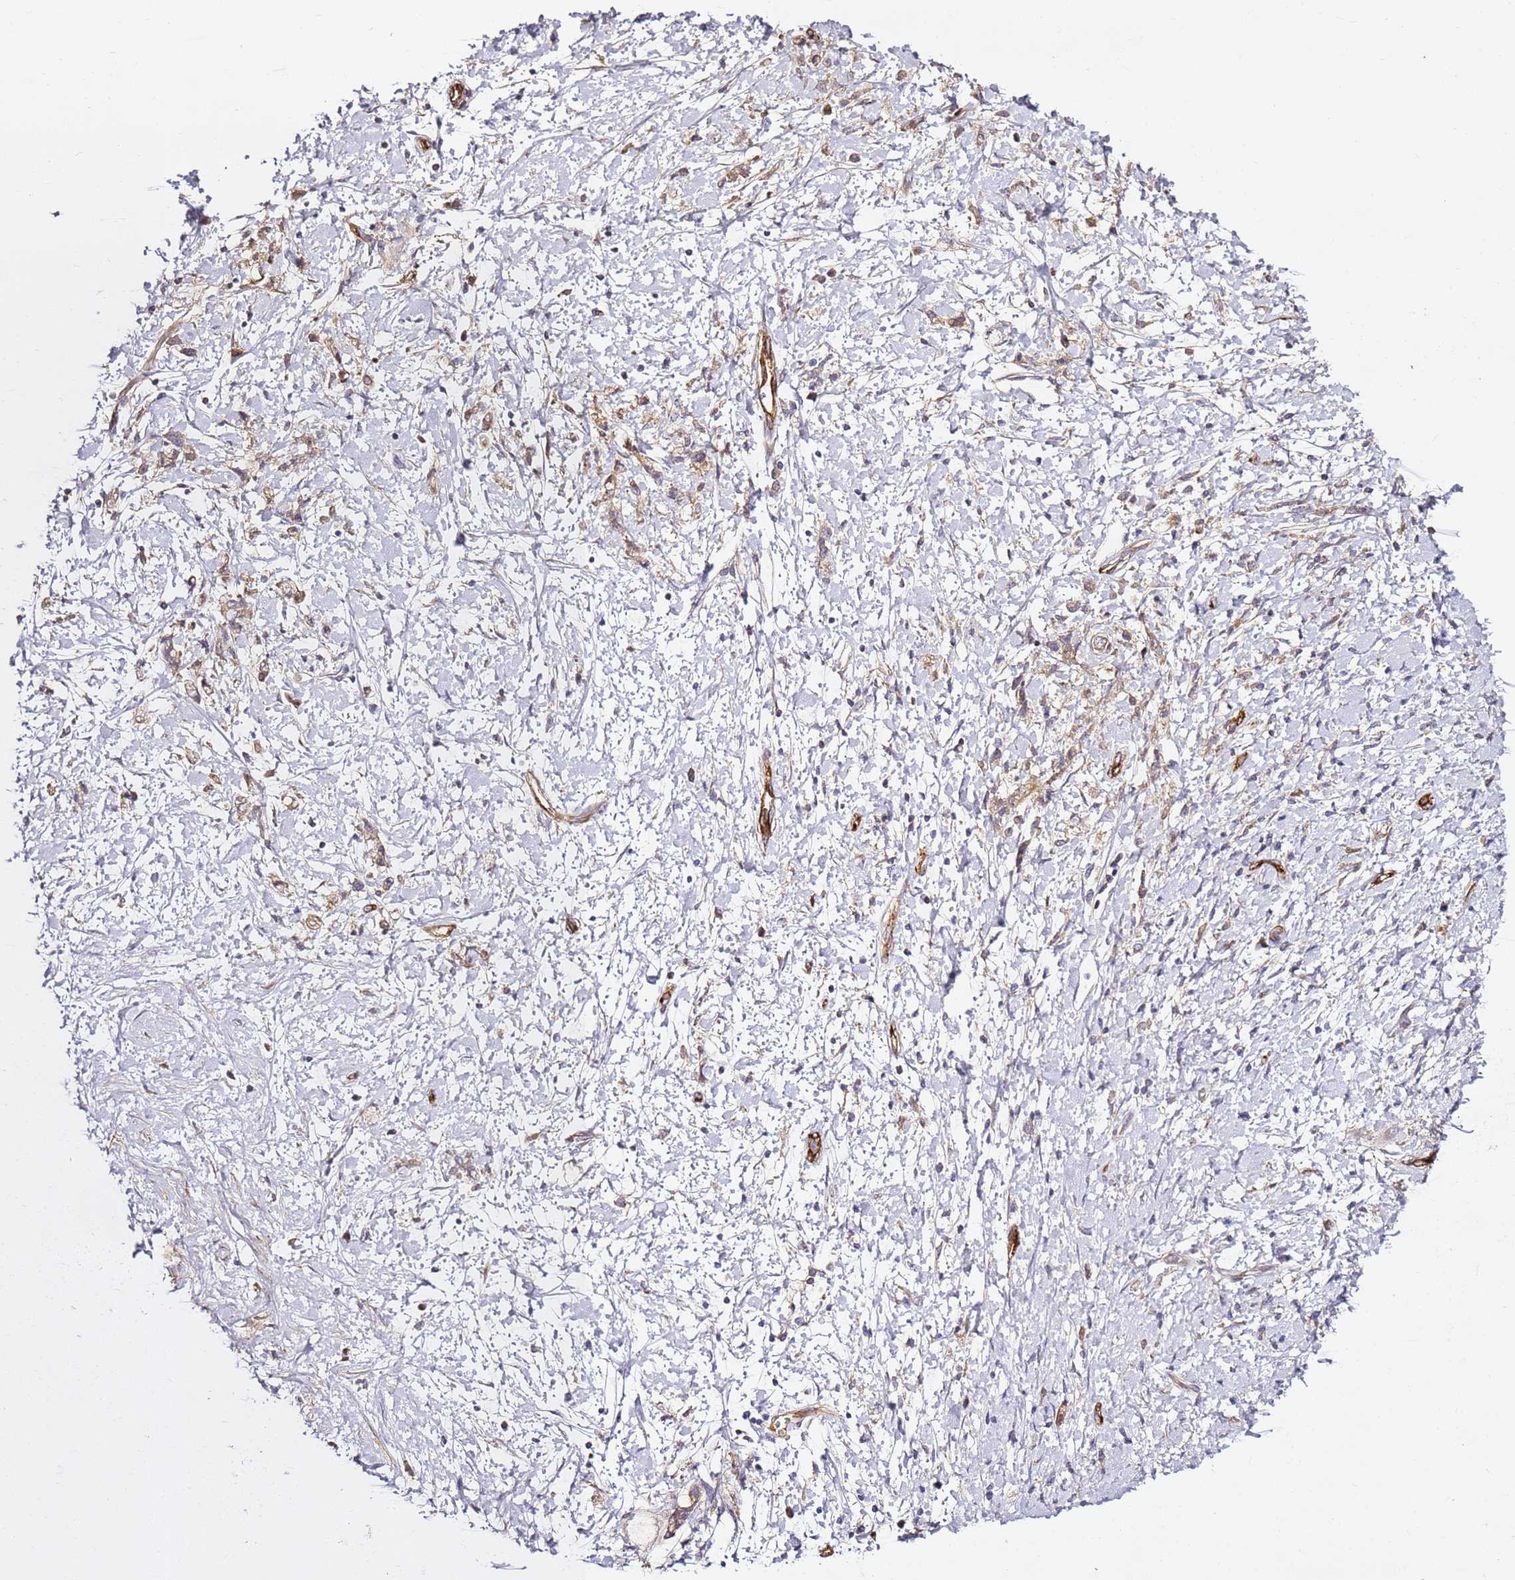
{"staining": {"intensity": "weak", "quantity": ">75%", "location": "cytoplasmic/membranous"}, "tissue": "stomach cancer", "cell_type": "Tumor cells", "image_type": "cancer", "snomed": [{"axis": "morphology", "description": "Adenocarcinoma, NOS"}, {"axis": "topography", "description": "Stomach"}], "caption": "Brown immunohistochemical staining in stomach cancer (adenocarcinoma) demonstrates weak cytoplasmic/membranous staining in approximately >75% of tumor cells.", "gene": "EPS8L1", "patient": {"sex": "female", "age": 60}}